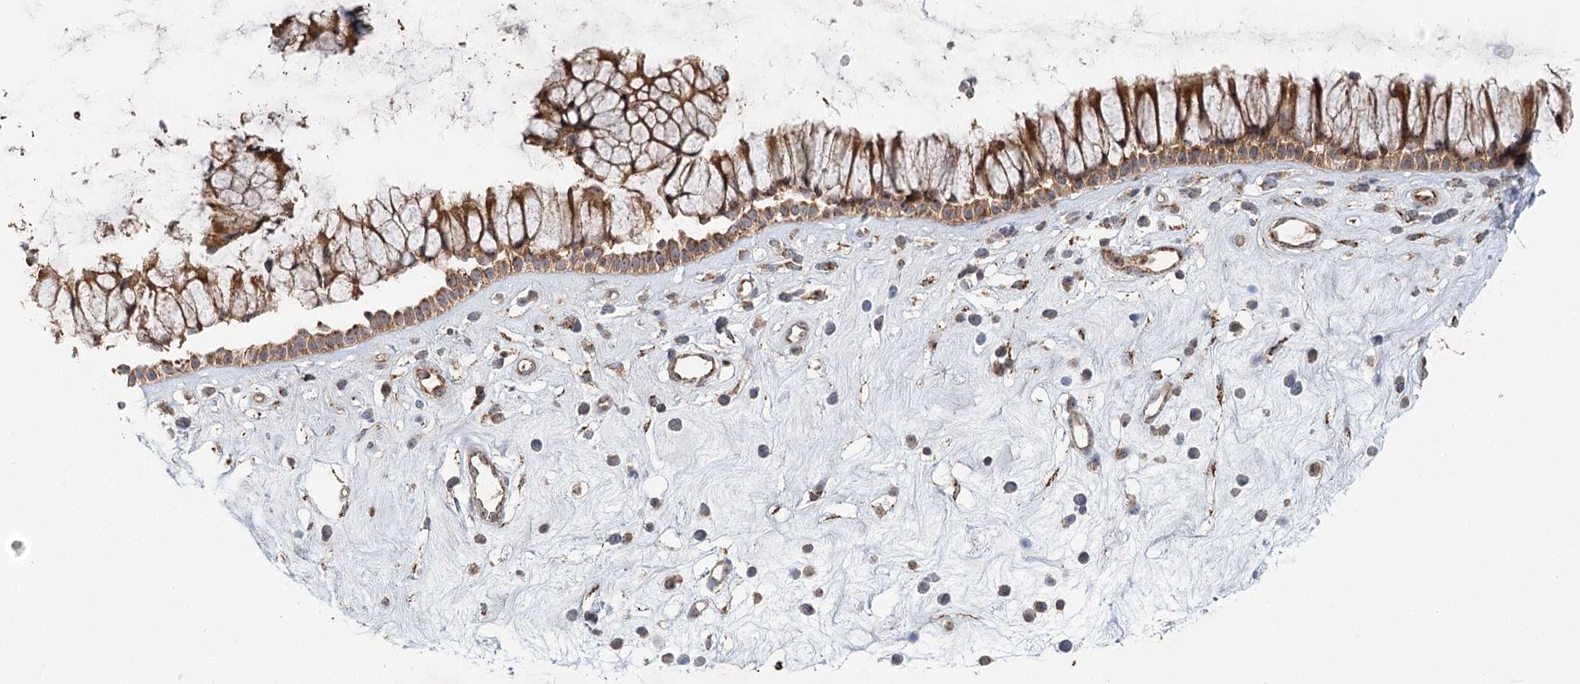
{"staining": {"intensity": "moderate", "quantity": ">75%", "location": "cytoplasmic/membranous"}, "tissue": "nasopharynx", "cell_type": "Respiratory epithelial cells", "image_type": "normal", "snomed": [{"axis": "morphology", "description": "Normal tissue, NOS"}, {"axis": "morphology", "description": "Inflammation, NOS"}, {"axis": "topography", "description": "Nasopharynx"}], "caption": "This histopathology image exhibits unremarkable nasopharynx stained with immunohistochemistry (IHC) to label a protein in brown. The cytoplasmic/membranous of respiratory epithelial cells show moderate positivity for the protein. Nuclei are counter-stained blue.", "gene": "ENSG00000273217", "patient": {"sex": "male", "age": 29}}